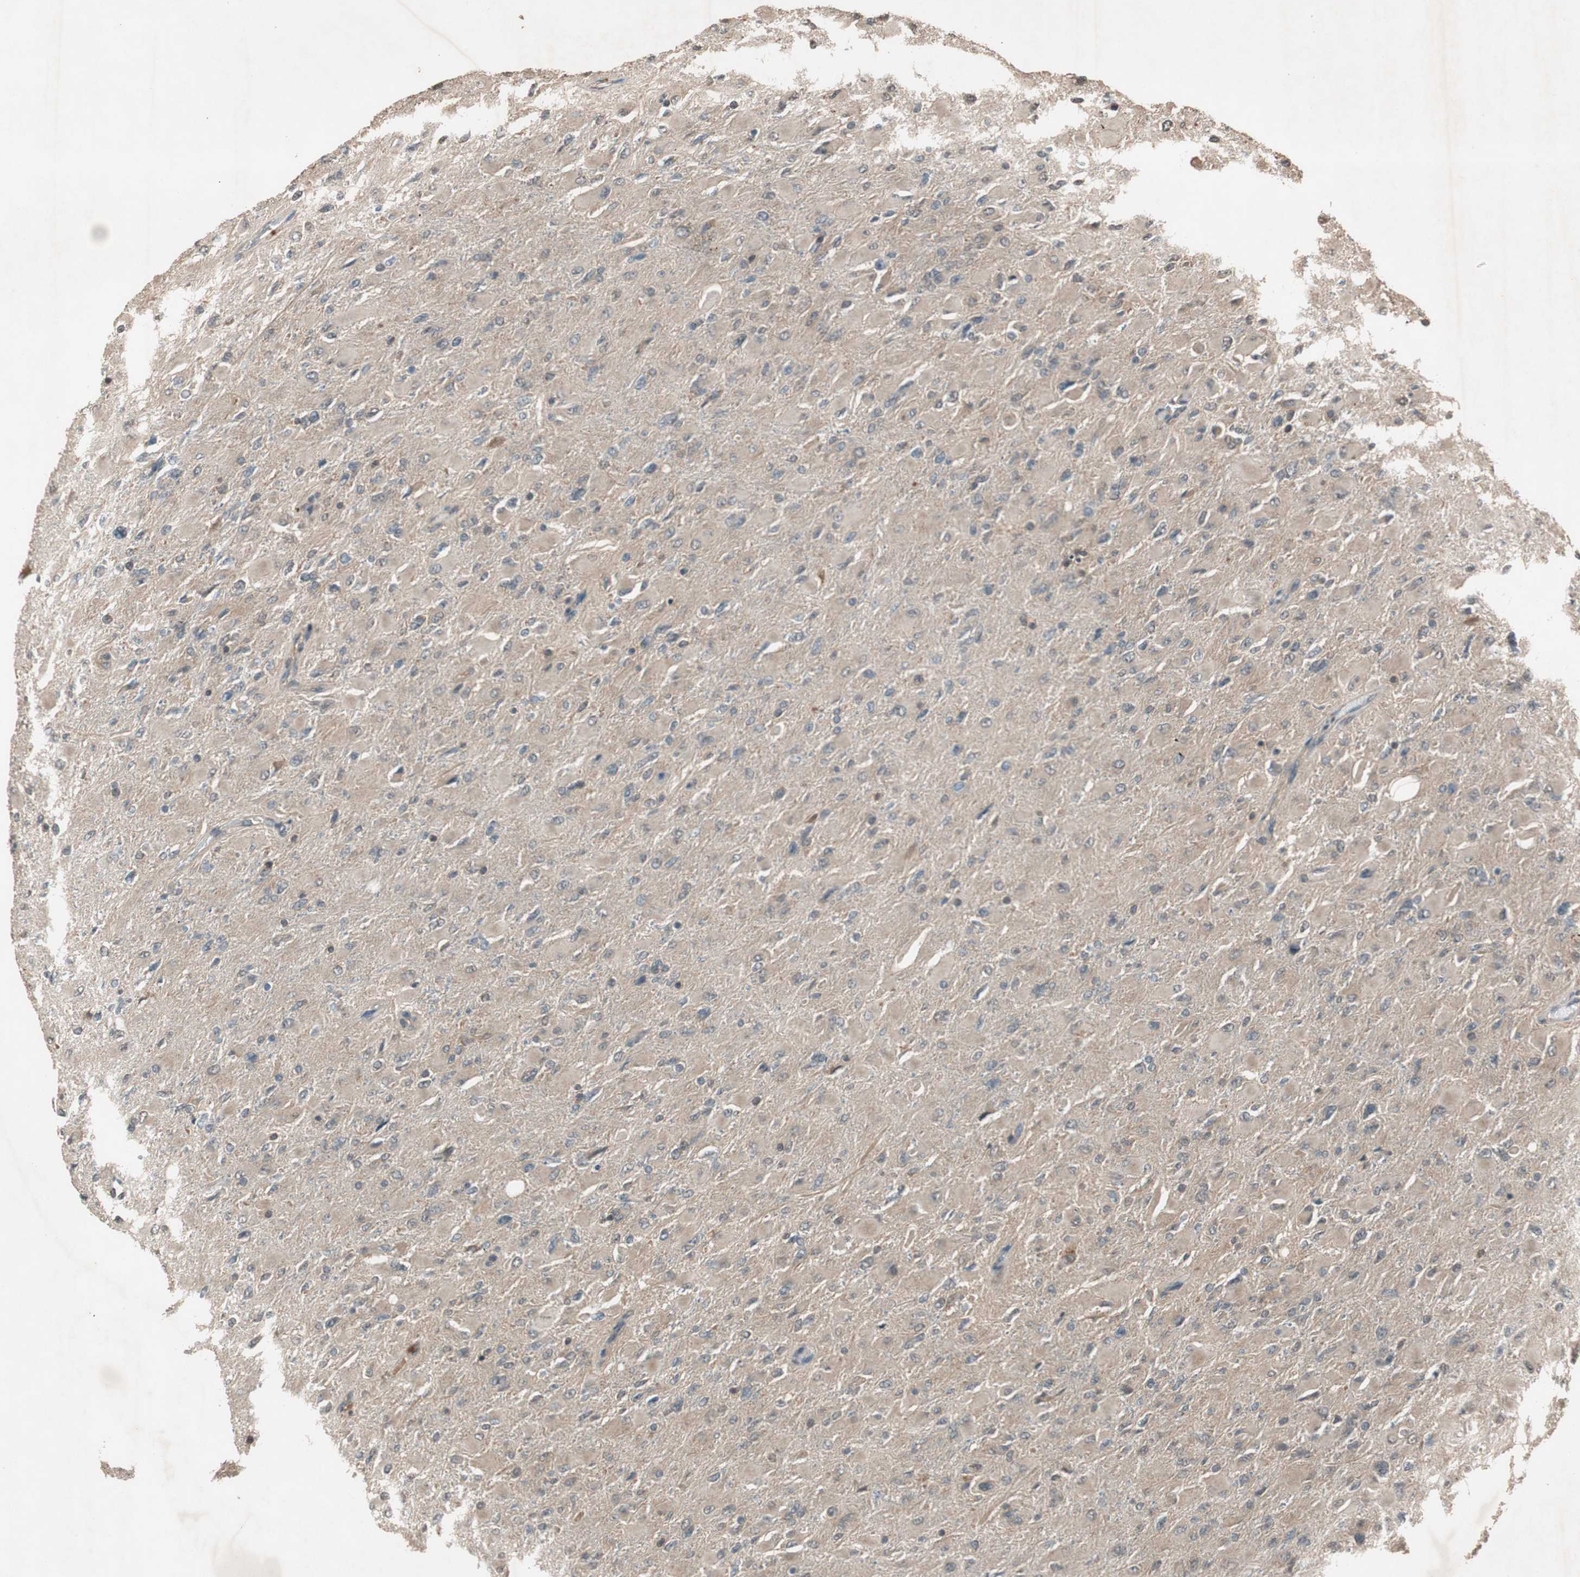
{"staining": {"intensity": "weak", "quantity": ">75%", "location": "cytoplasmic/membranous"}, "tissue": "glioma", "cell_type": "Tumor cells", "image_type": "cancer", "snomed": [{"axis": "morphology", "description": "Glioma, malignant, High grade"}, {"axis": "topography", "description": "Cerebral cortex"}], "caption": "A brown stain shows weak cytoplasmic/membranous positivity of a protein in human malignant glioma (high-grade) tumor cells. (DAB IHC, brown staining for protein, blue staining for nuclei).", "gene": "TMEM230", "patient": {"sex": "female", "age": 36}}